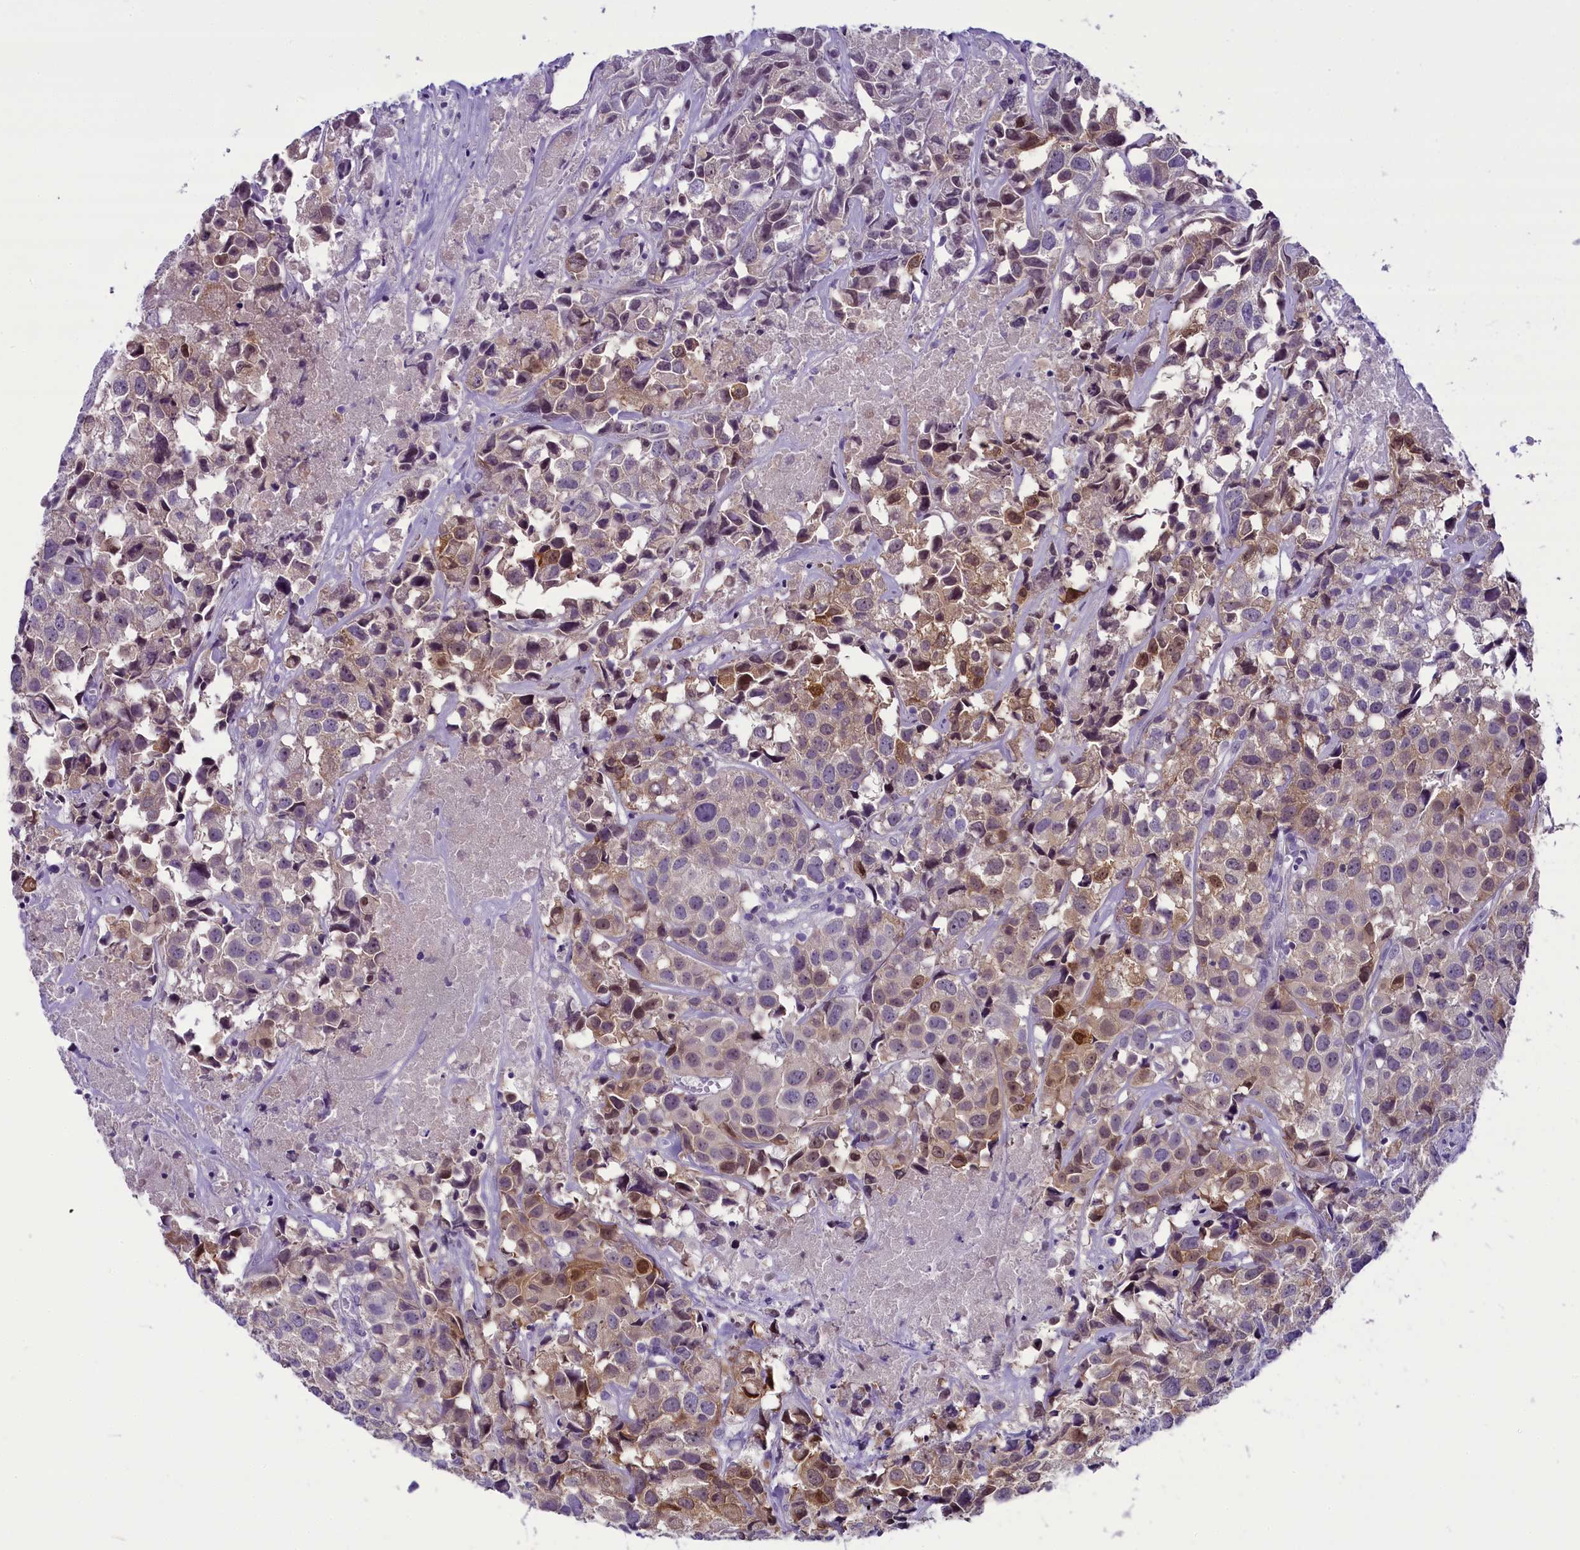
{"staining": {"intensity": "weak", "quantity": "<25%", "location": "cytoplasmic/membranous,nuclear"}, "tissue": "urothelial cancer", "cell_type": "Tumor cells", "image_type": "cancer", "snomed": [{"axis": "morphology", "description": "Urothelial carcinoma, High grade"}, {"axis": "topography", "description": "Urinary bladder"}], "caption": "Protein analysis of urothelial cancer shows no significant staining in tumor cells.", "gene": "PRR15", "patient": {"sex": "female", "age": 75}}